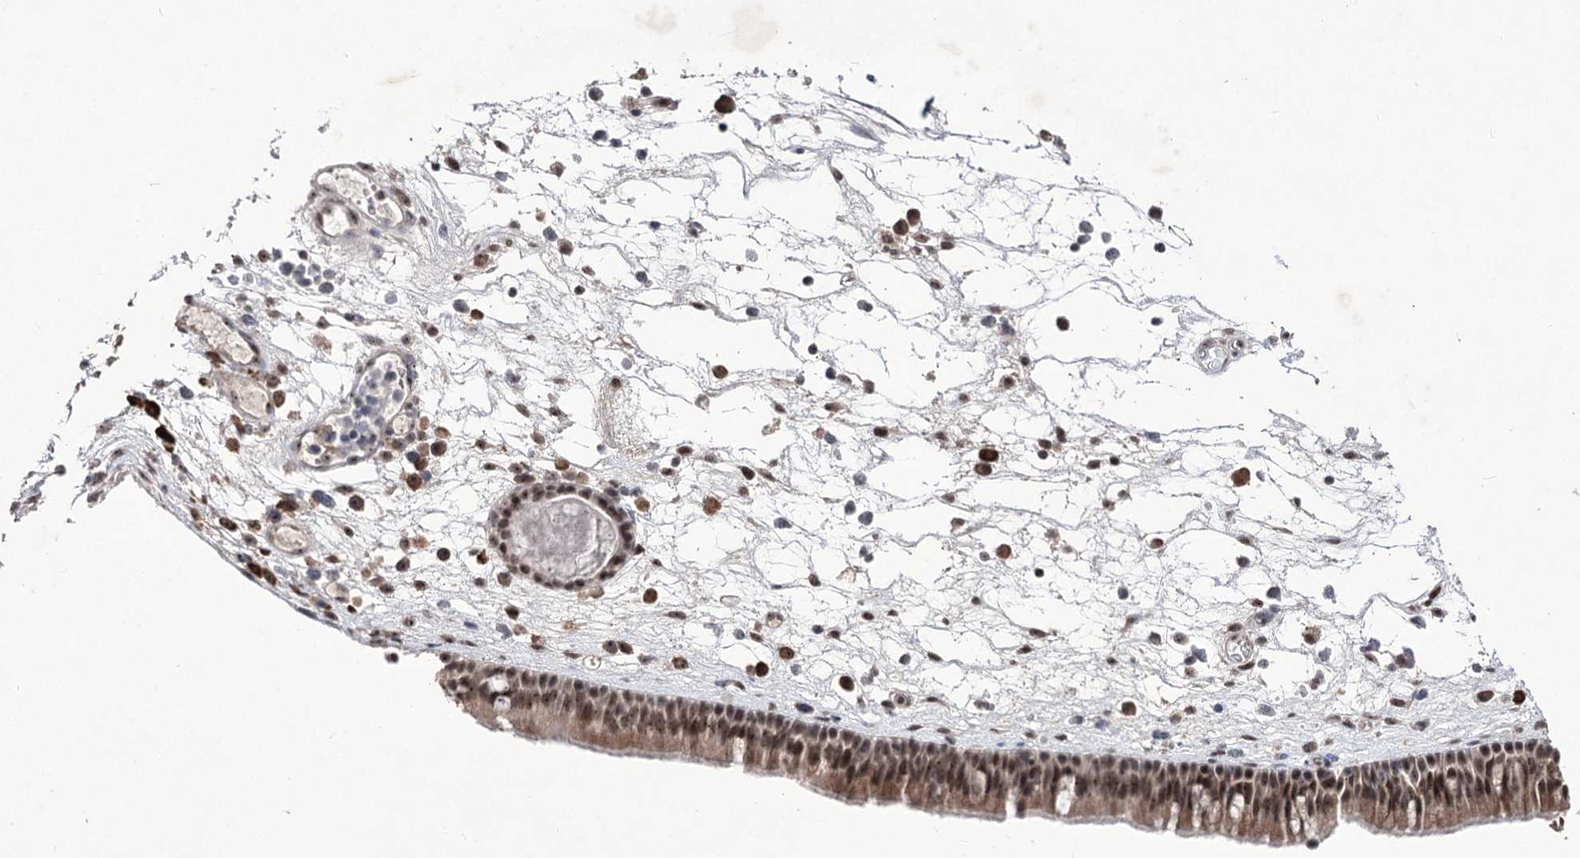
{"staining": {"intensity": "moderate", "quantity": ">75%", "location": "cytoplasmic/membranous,nuclear"}, "tissue": "nasopharynx", "cell_type": "Respiratory epithelial cells", "image_type": "normal", "snomed": [{"axis": "morphology", "description": "Normal tissue, NOS"}, {"axis": "morphology", "description": "Inflammation, NOS"}, {"axis": "morphology", "description": "Malignant melanoma, Metastatic site"}, {"axis": "topography", "description": "Nasopharynx"}], "caption": "Protein expression analysis of normal human nasopharynx reveals moderate cytoplasmic/membranous,nuclear staining in approximately >75% of respiratory epithelial cells. Nuclei are stained in blue.", "gene": "VGLL4", "patient": {"sex": "male", "age": 70}}